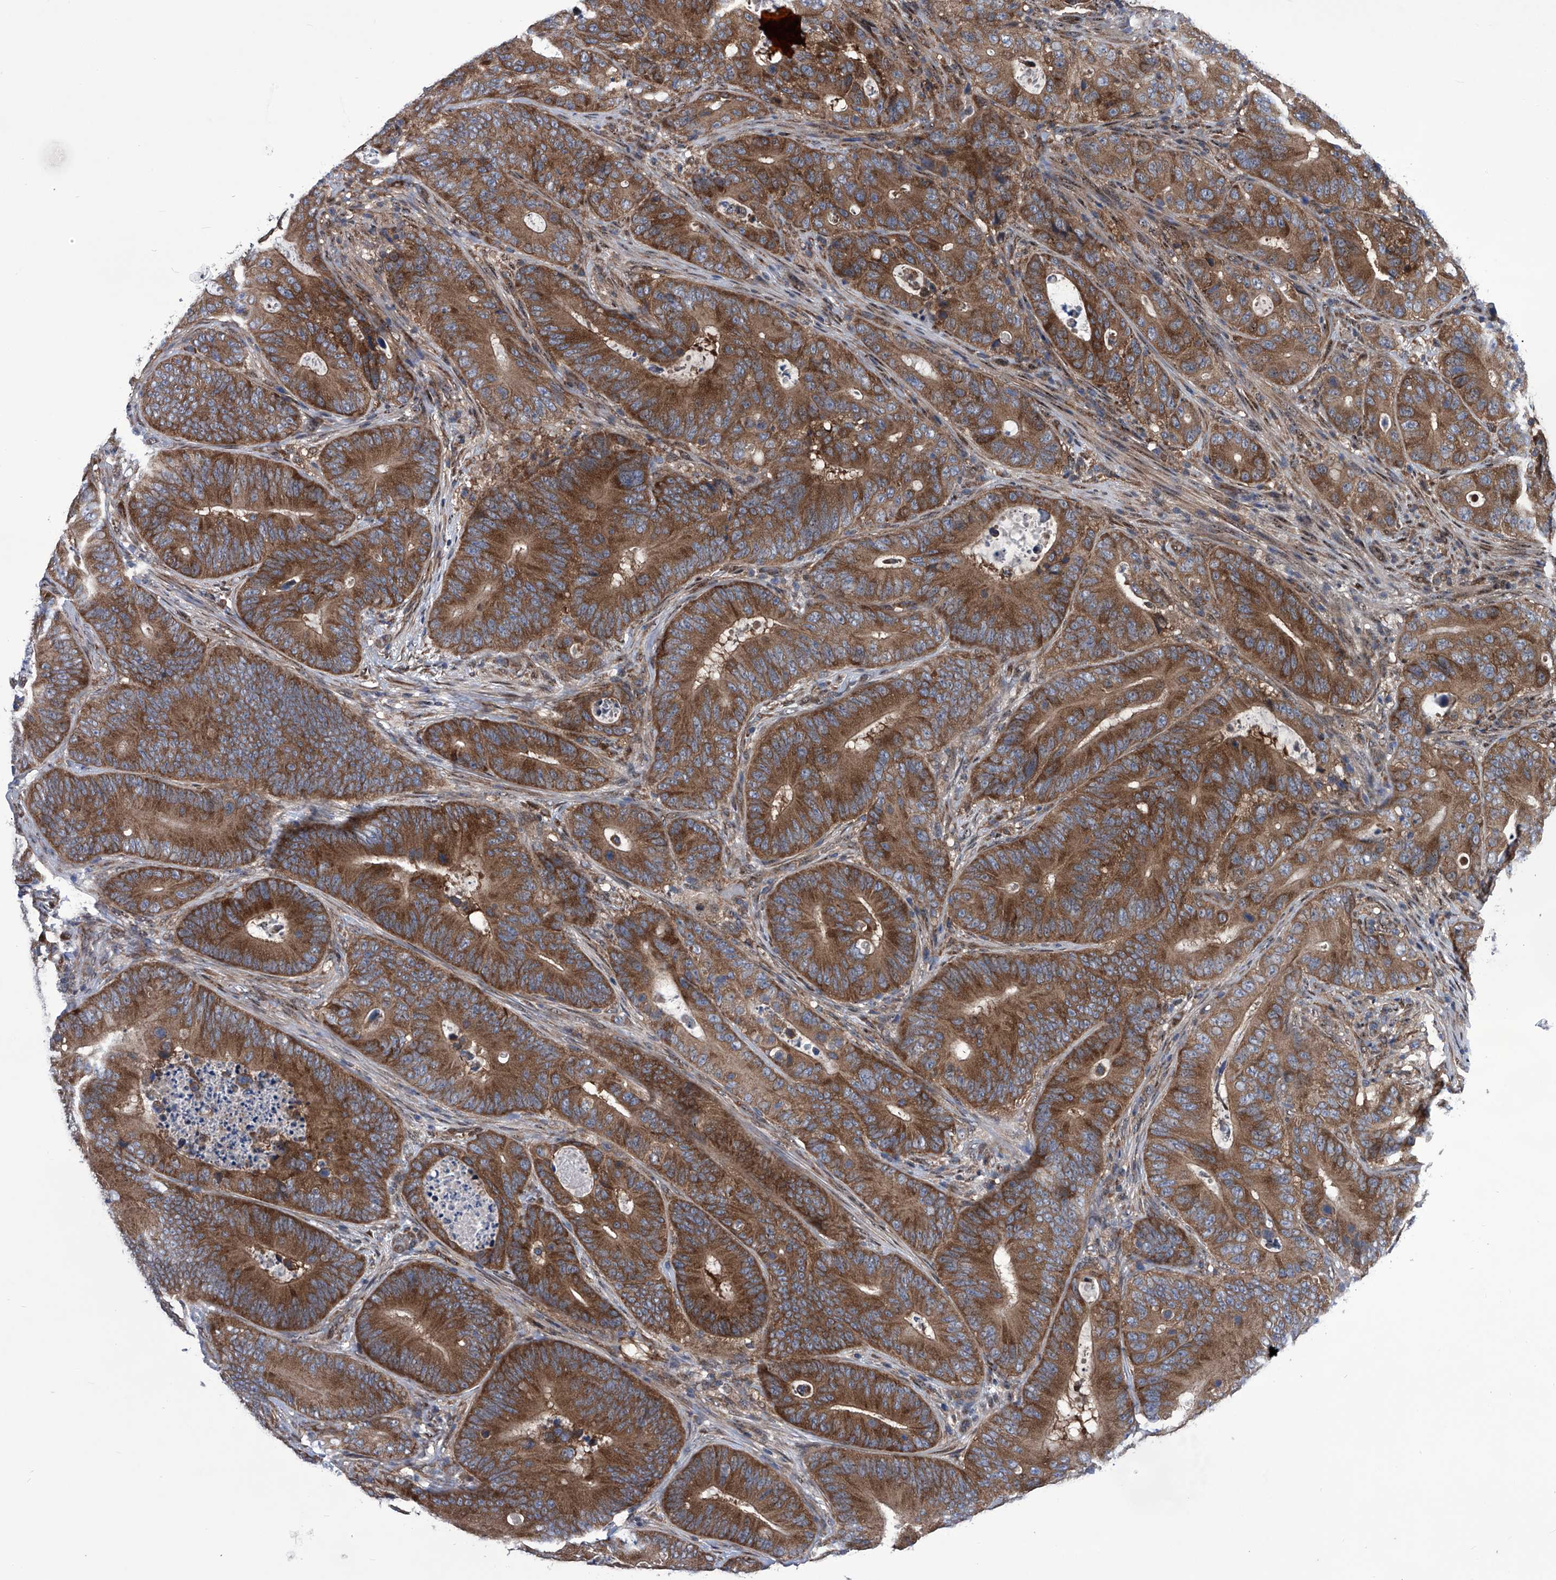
{"staining": {"intensity": "strong", "quantity": ">75%", "location": "cytoplasmic/membranous"}, "tissue": "colorectal cancer", "cell_type": "Tumor cells", "image_type": "cancer", "snomed": [{"axis": "morphology", "description": "Adenocarcinoma, NOS"}, {"axis": "topography", "description": "Colon"}], "caption": "The image exhibits a brown stain indicating the presence of a protein in the cytoplasmic/membranous of tumor cells in colorectal cancer. Using DAB (brown) and hematoxylin (blue) stains, captured at high magnification using brightfield microscopy.", "gene": "KTI12", "patient": {"sex": "male", "age": 83}}